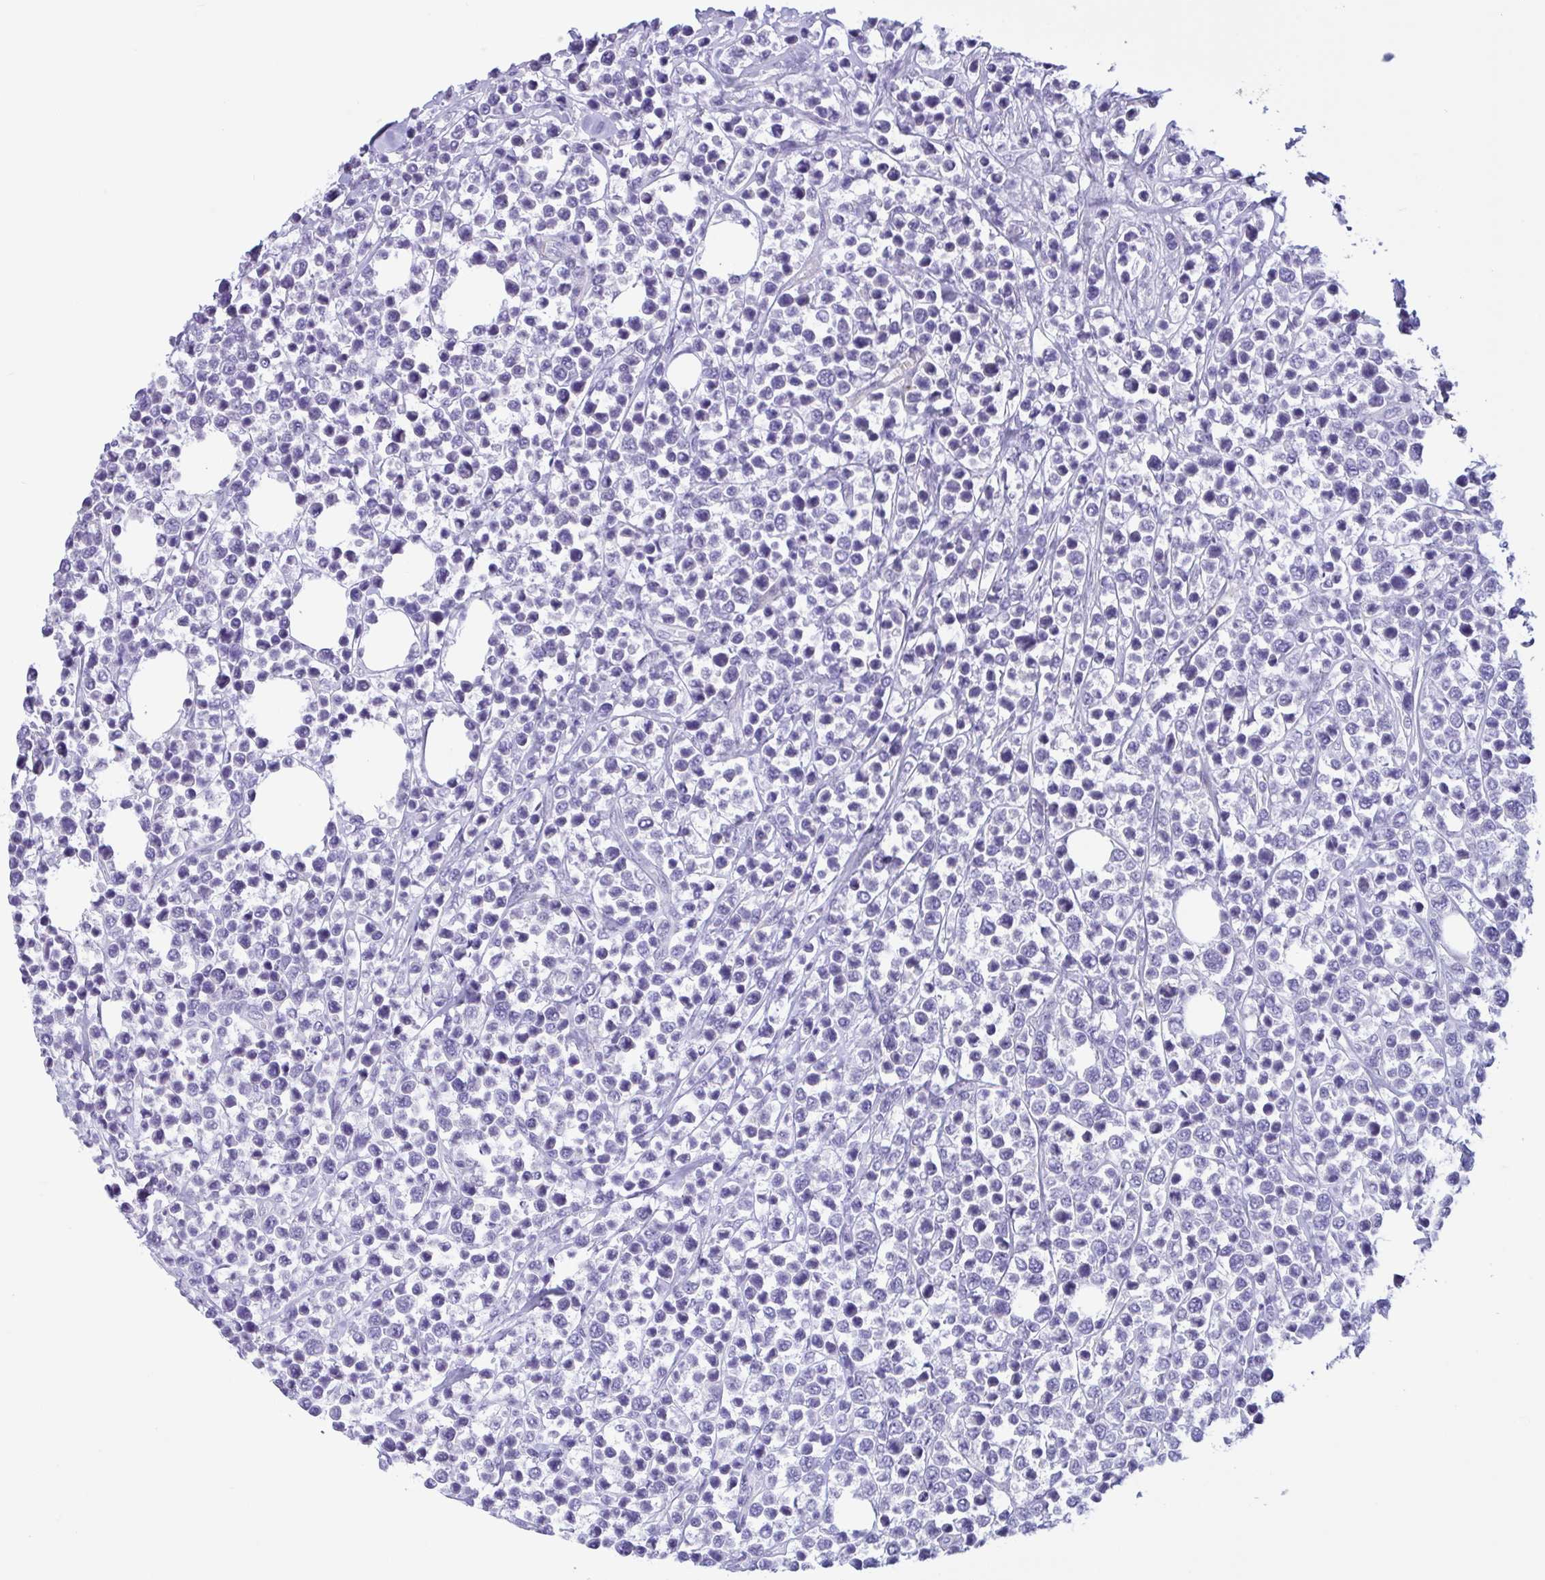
{"staining": {"intensity": "negative", "quantity": "none", "location": "none"}, "tissue": "lymphoma", "cell_type": "Tumor cells", "image_type": "cancer", "snomed": [{"axis": "morphology", "description": "Malignant lymphoma, non-Hodgkin's type, Low grade"}, {"axis": "topography", "description": "Lymph node"}], "caption": "Immunohistochemical staining of human low-grade malignant lymphoma, non-Hodgkin's type reveals no significant positivity in tumor cells.", "gene": "AHCYL2", "patient": {"sex": "male", "age": 60}}